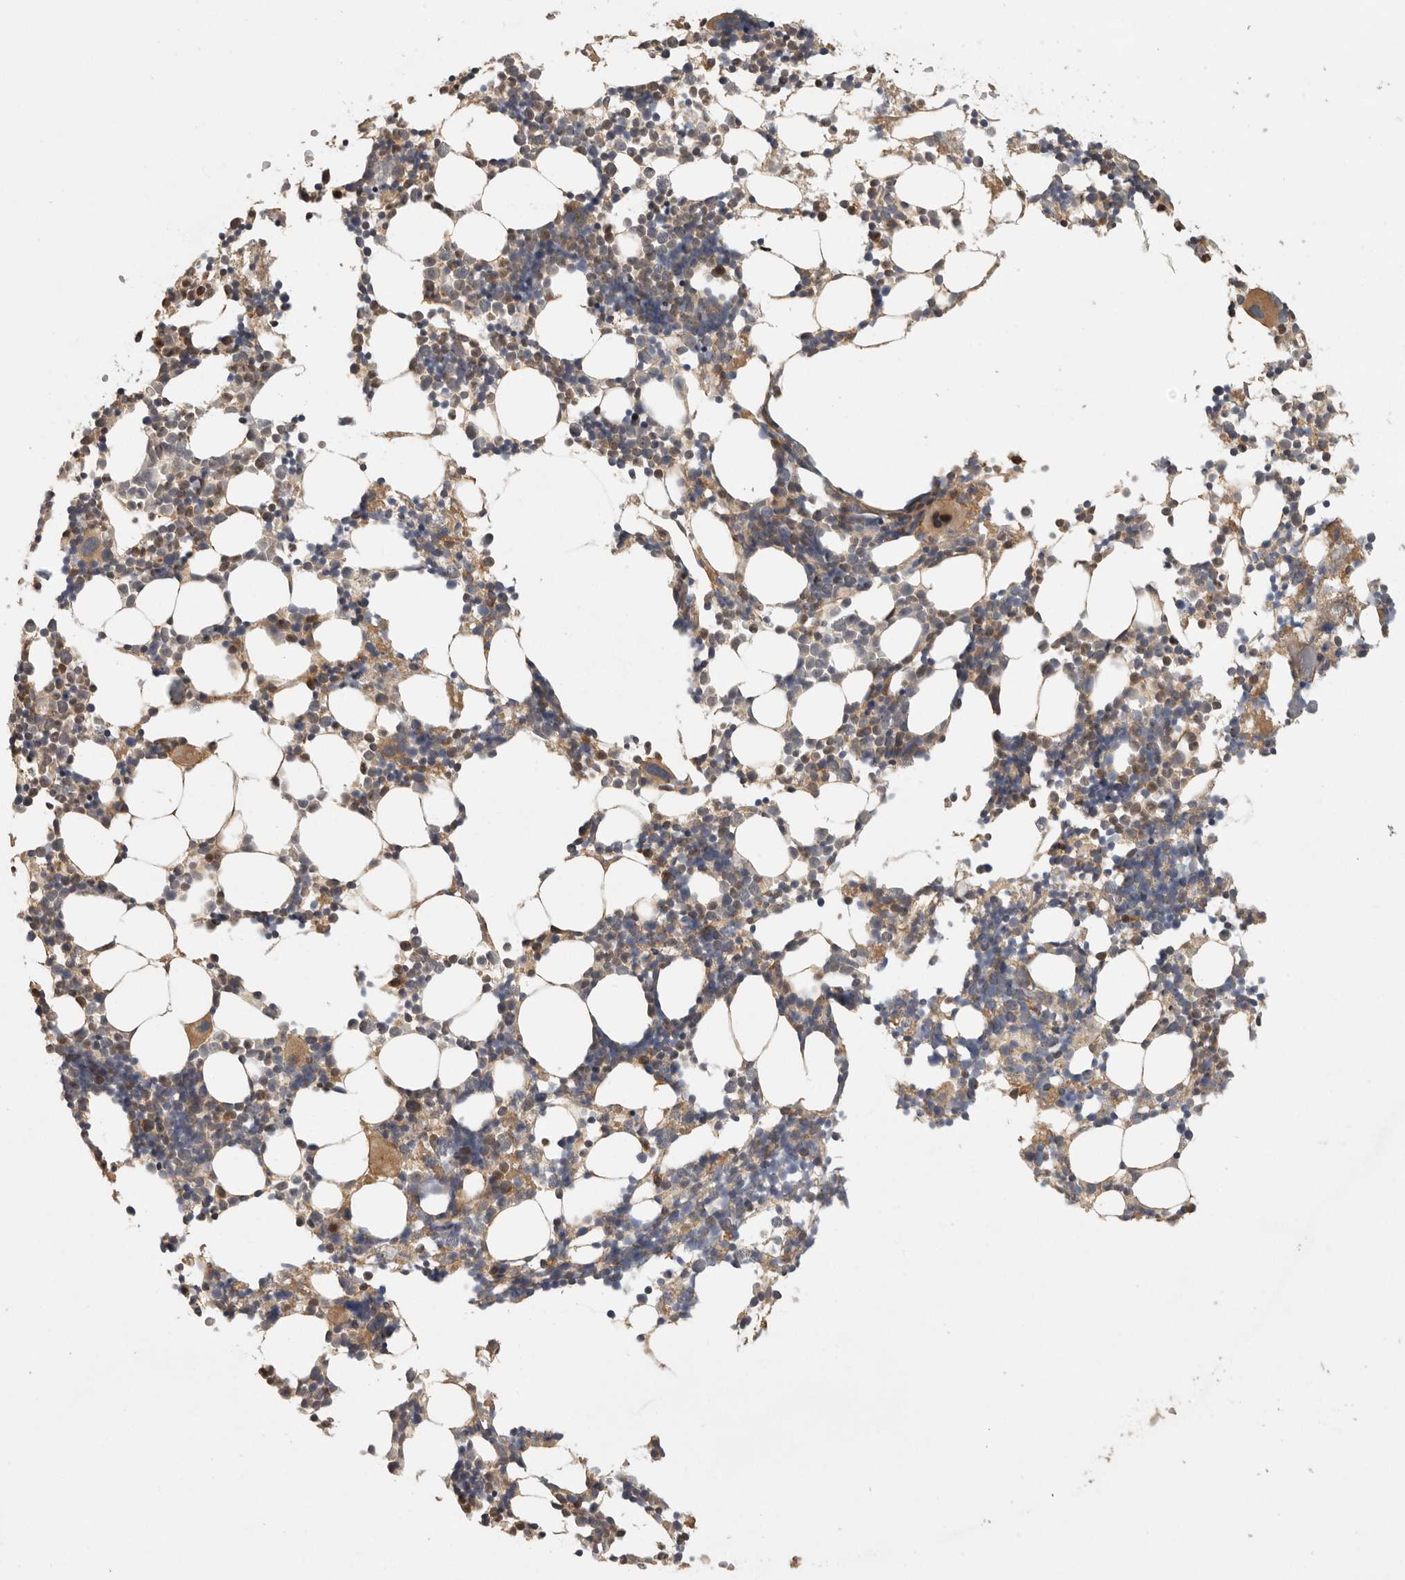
{"staining": {"intensity": "moderate", "quantity": ">75%", "location": "cytoplasmic/membranous"}, "tissue": "bone marrow", "cell_type": "Hematopoietic cells", "image_type": "normal", "snomed": [{"axis": "morphology", "description": "Normal tissue, NOS"}, {"axis": "morphology", "description": "Inflammation, NOS"}, {"axis": "topography", "description": "Bone marrow"}], "caption": "Bone marrow stained for a protein (brown) reveals moderate cytoplasmic/membranous positive positivity in approximately >75% of hematopoietic cells.", "gene": "SWT1", "patient": {"sex": "male", "age": 21}}